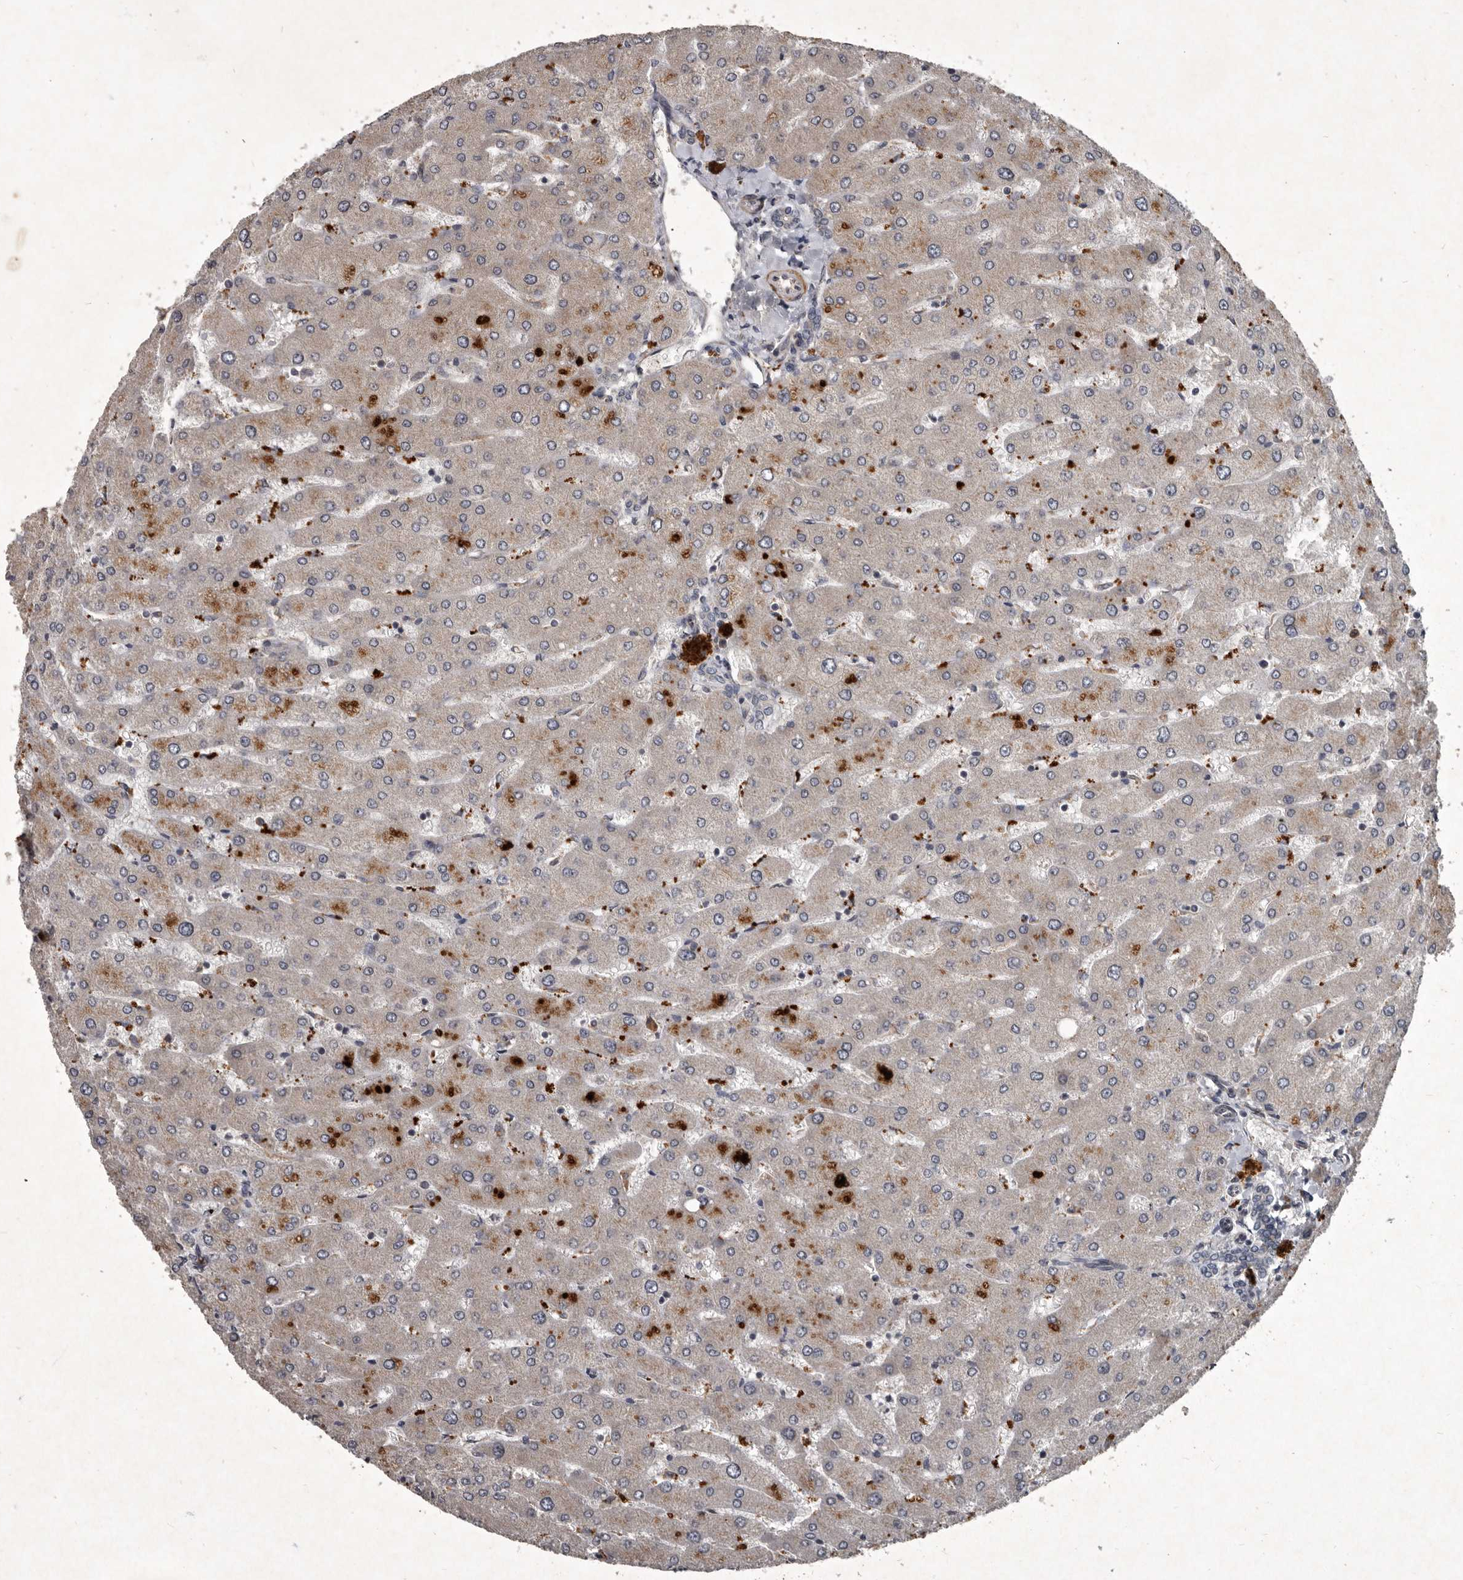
{"staining": {"intensity": "negative", "quantity": "none", "location": "none"}, "tissue": "liver", "cell_type": "Cholangiocytes", "image_type": "normal", "snomed": [{"axis": "morphology", "description": "Normal tissue, NOS"}, {"axis": "topography", "description": "Liver"}], "caption": "An IHC micrograph of normal liver is shown. There is no staining in cholangiocytes of liver. Nuclei are stained in blue.", "gene": "MRPS15", "patient": {"sex": "male", "age": 55}}